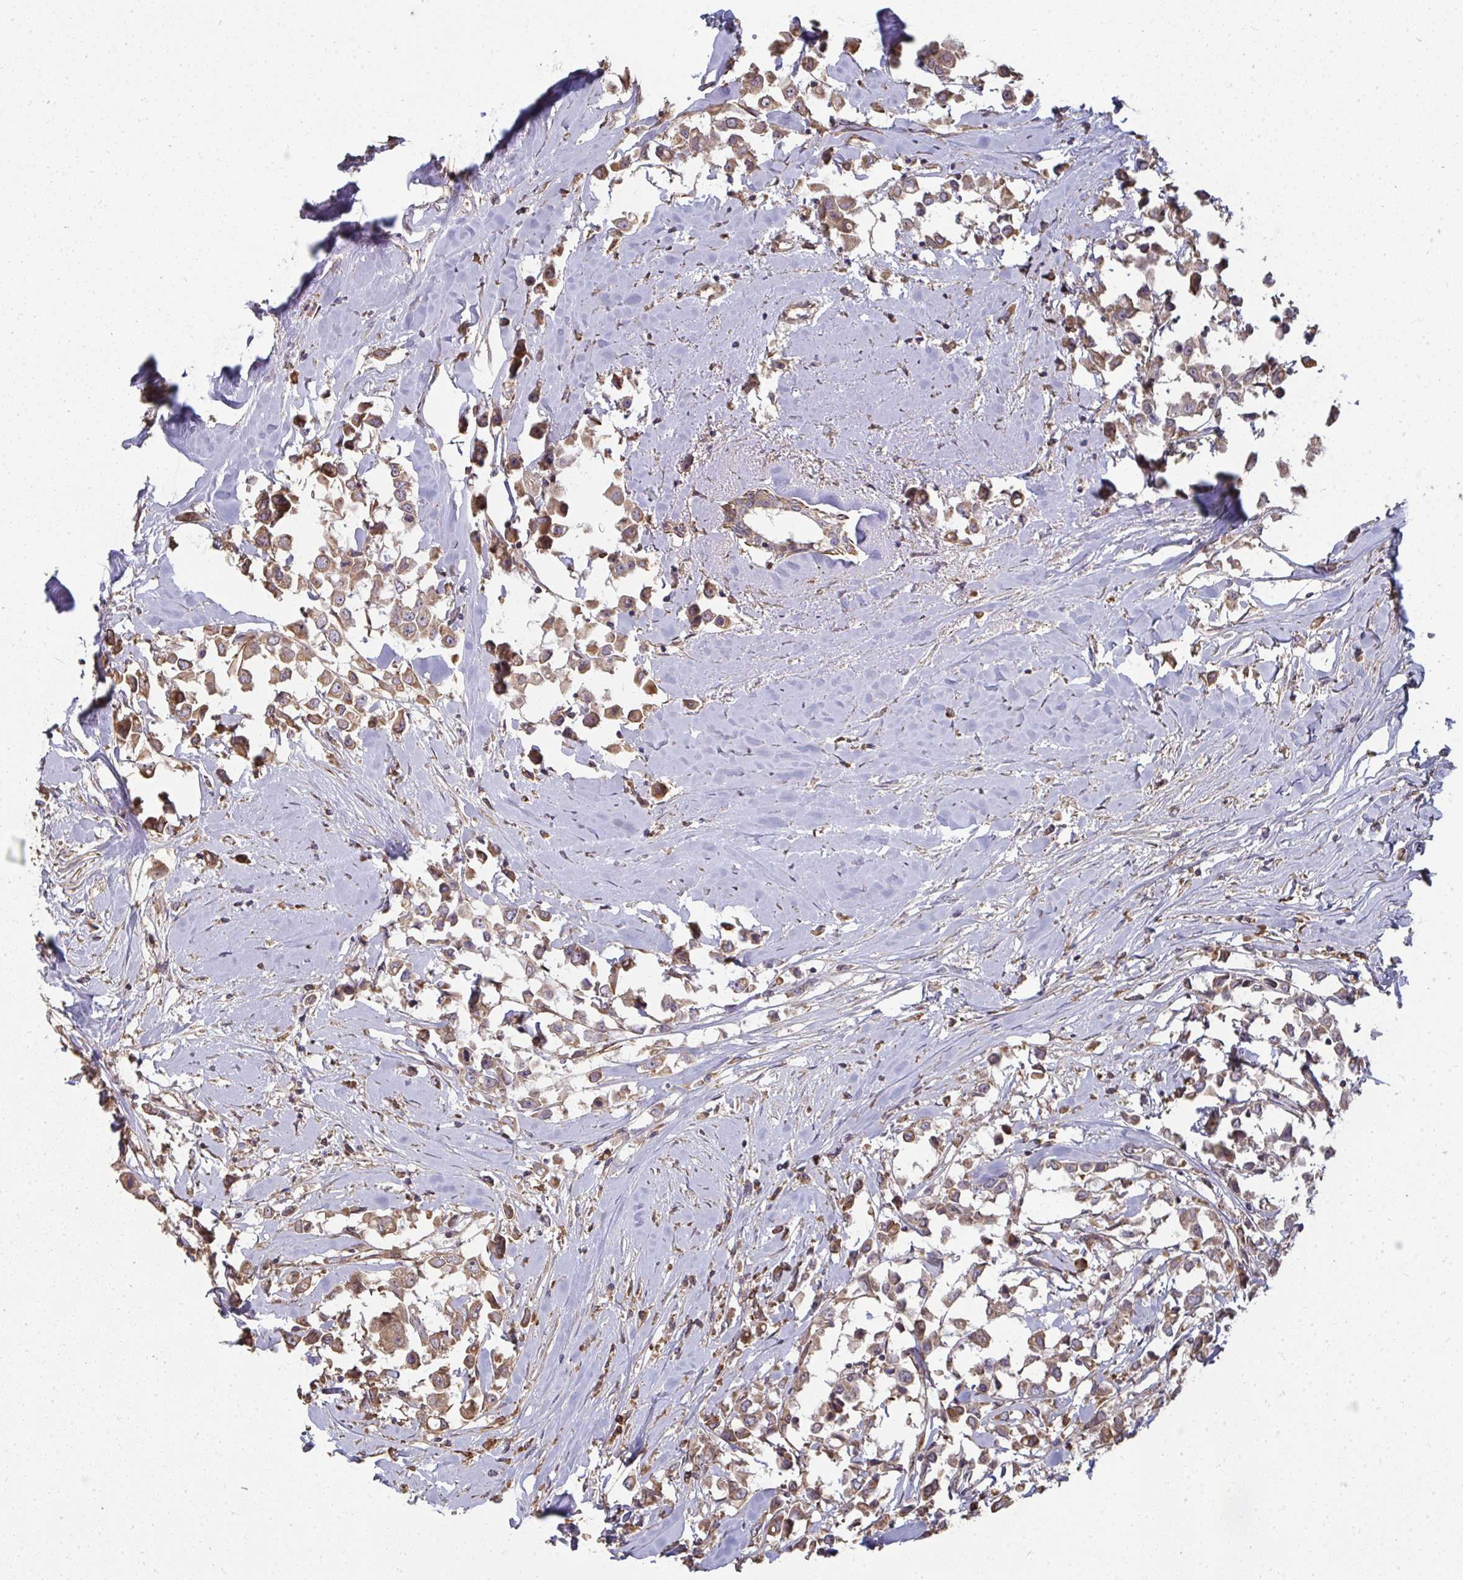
{"staining": {"intensity": "moderate", "quantity": ">75%", "location": "cytoplasmic/membranous"}, "tissue": "breast cancer", "cell_type": "Tumor cells", "image_type": "cancer", "snomed": [{"axis": "morphology", "description": "Duct carcinoma"}, {"axis": "topography", "description": "Breast"}], "caption": "Immunohistochemical staining of breast cancer (intraductal carcinoma) exhibits medium levels of moderate cytoplasmic/membranous protein staining in about >75% of tumor cells.", "gene": "ZFYVE28", "patient": {"sex": "female", "age": 61}}